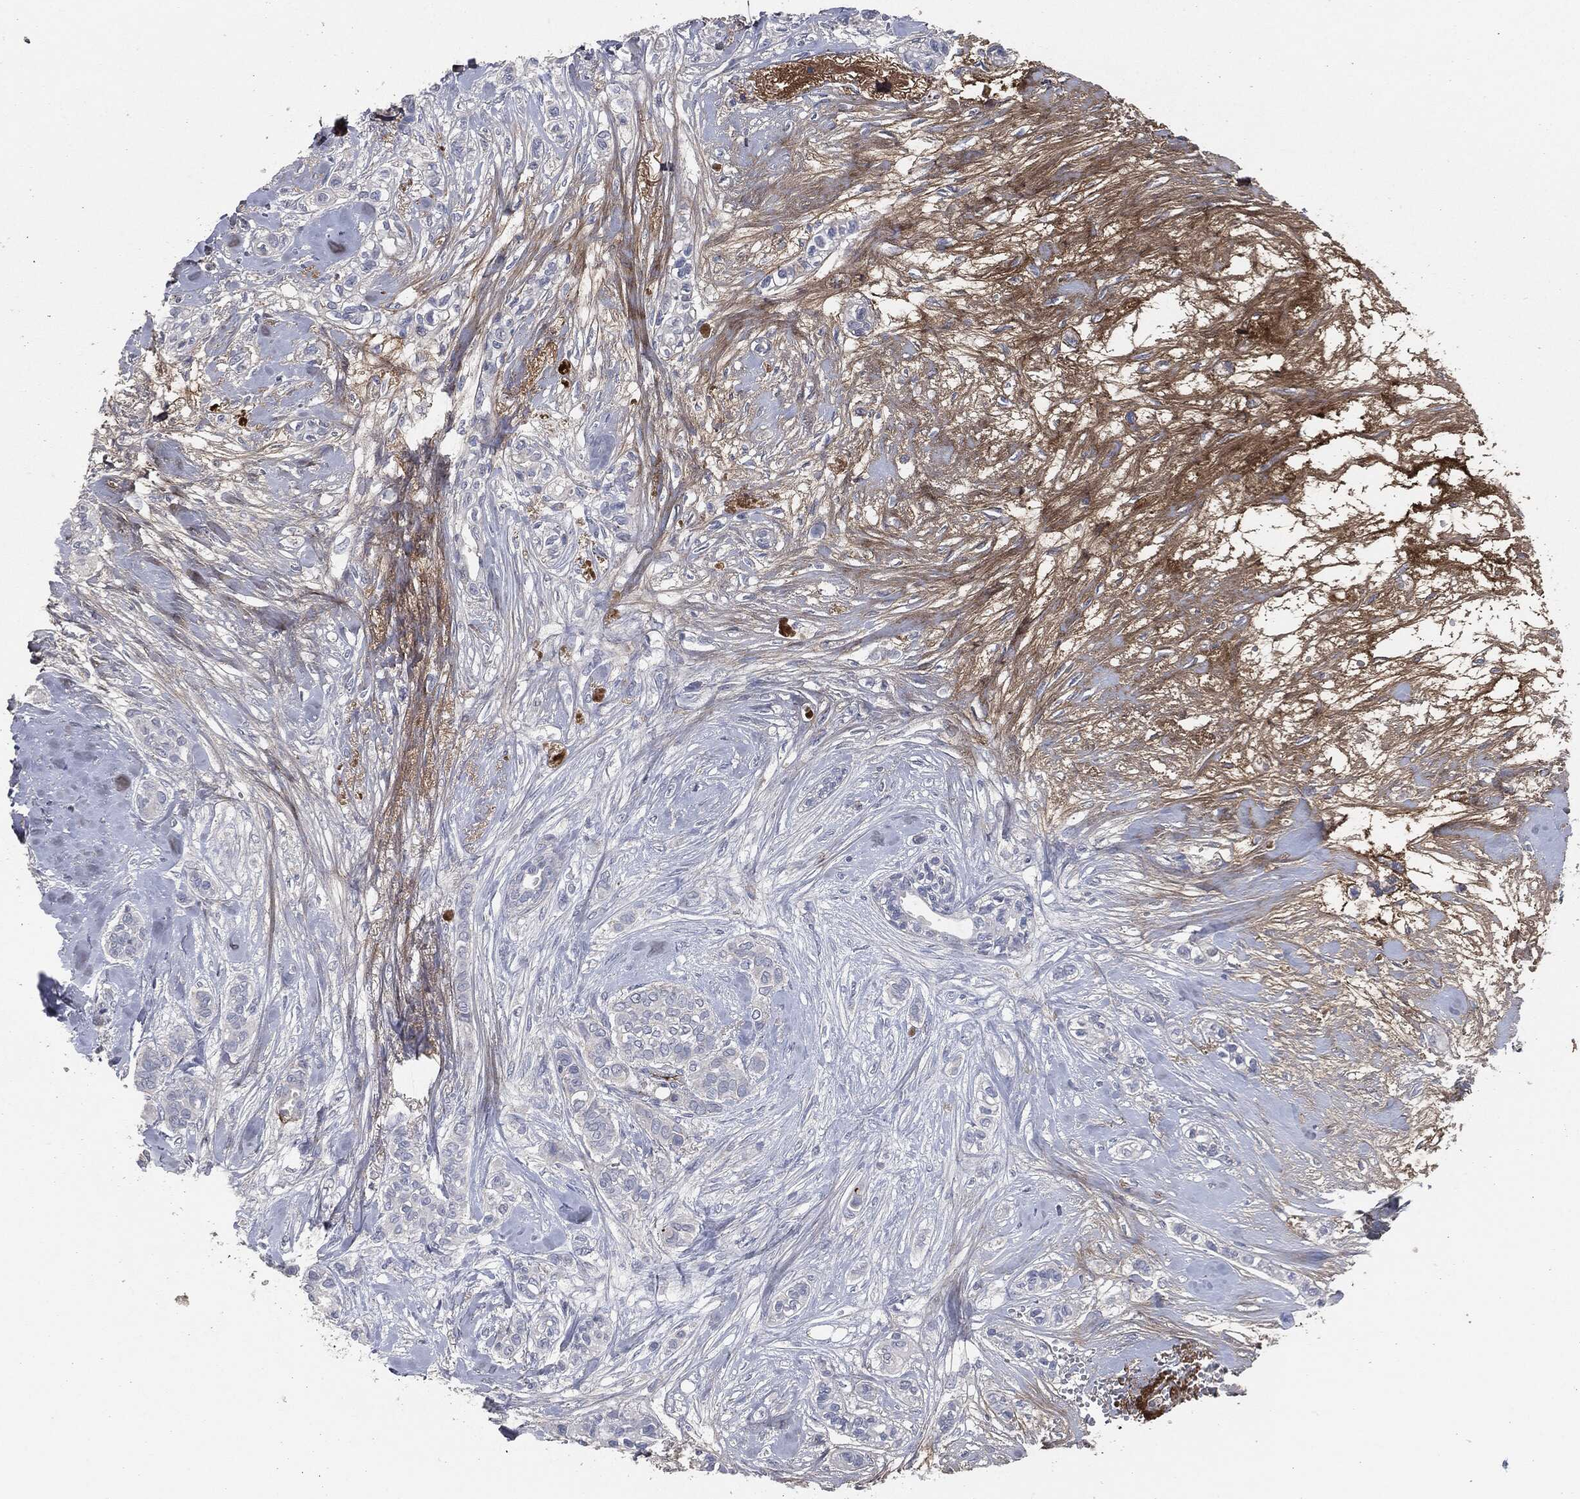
{"staining": {"intensity": "negative", "quantity": "none", "location": "none"}, "tissue": "breast cancer", "cell_type": "Tumor cells", "image_type": "cancer", "snomed": [{"axis": "morphology", "description": "Duct carcinoma"}, {"axis": "topography", "description": "Breast"}], "caption": "An immunohistochemistry (IHC) photomicrograph of breast cancer is shown. There is no staining in tumor cells of breast cancer. (IHC, brightfield microscopy, high magnification).", "gene": "APOB", "patient": {"sex": "female", "age": 71}}